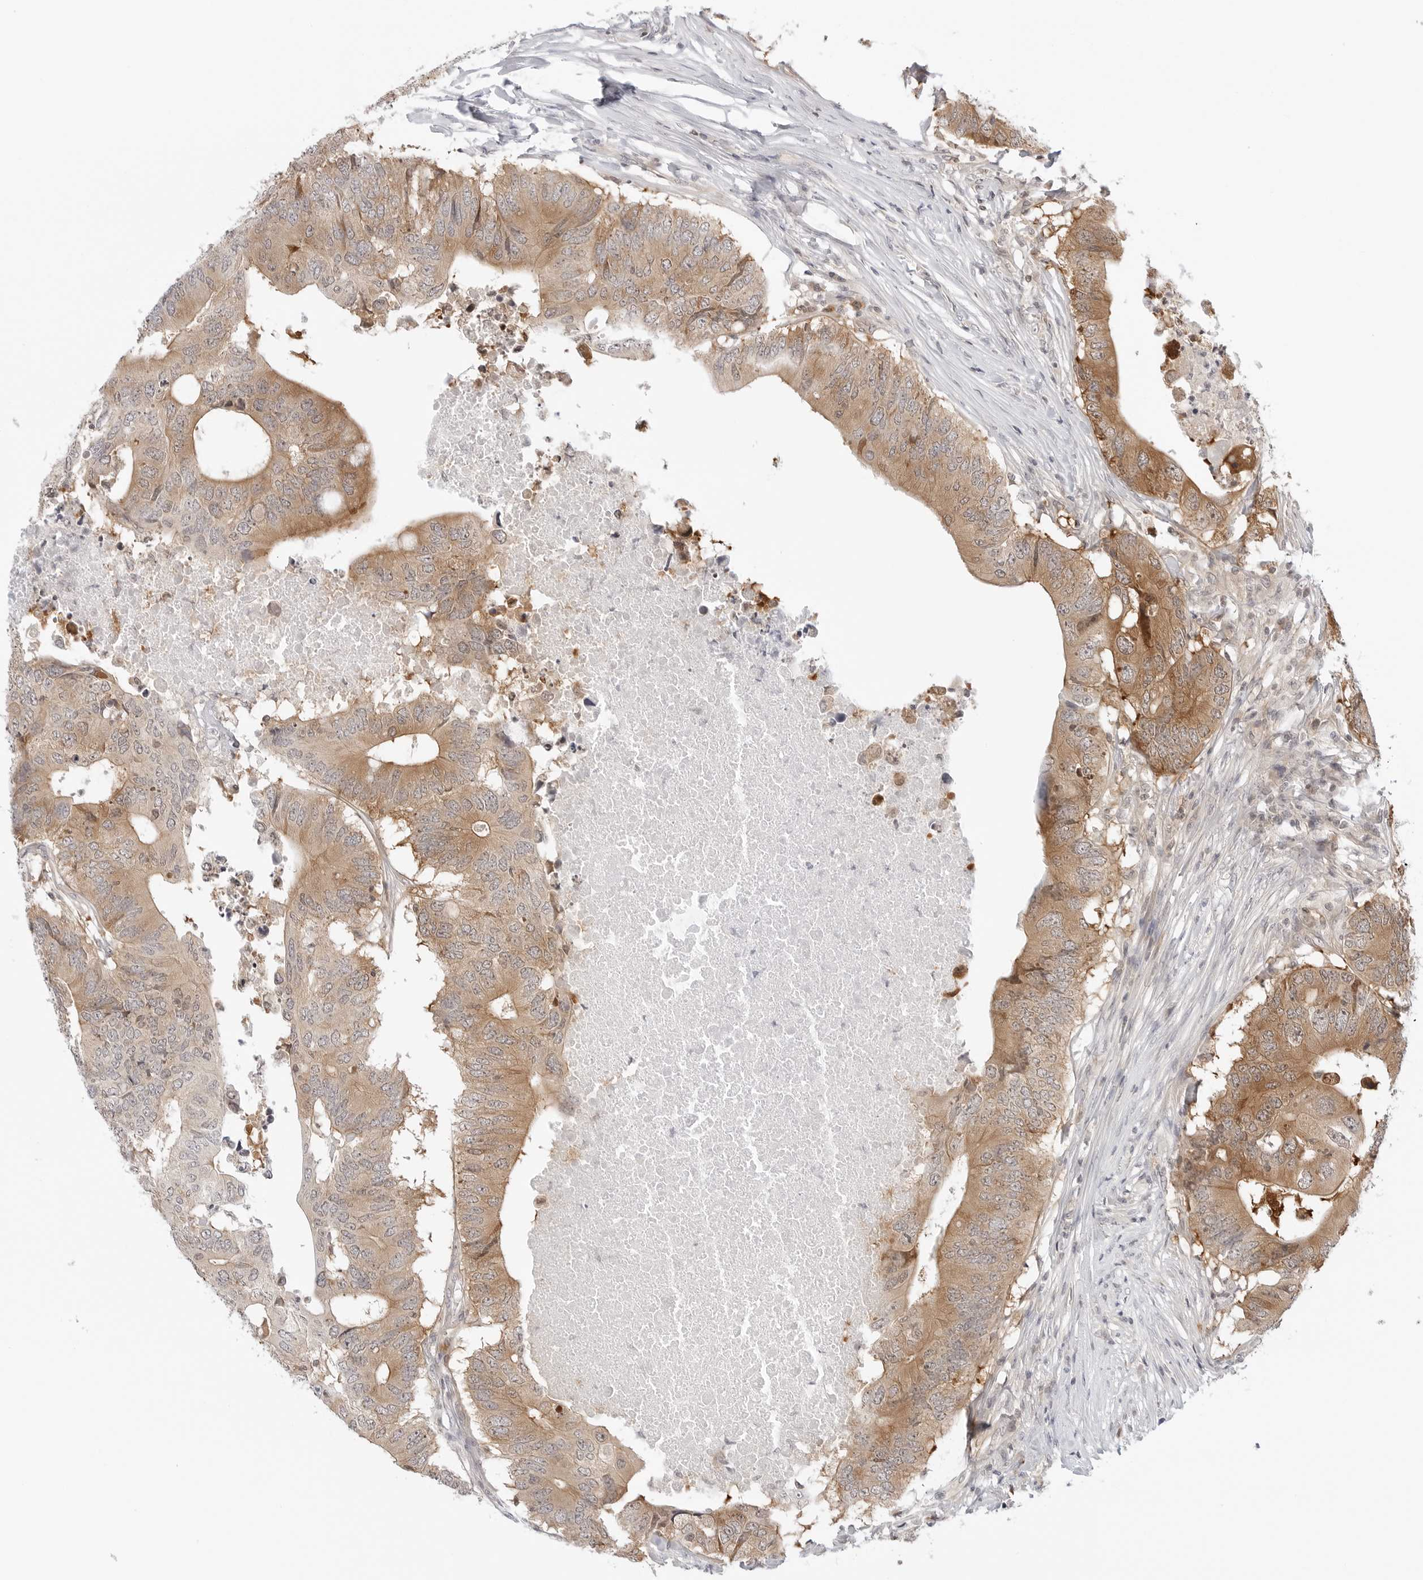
{"staining": {"intensity": "moderate", "quantity": ">75%", "location": "cytoplasmic/membranous"}, "tissue": "colorectal cancer", "cell_type": "Tumor cells", "image_type": "cancer", "snomed": [{"axis": "morphology", "description": "Adenocarcinoma, NOS"}, {"axis": "topography", "description": "Colon"}], "caption": "IHC of colorectal adenocarcinoma reveals medium levels of moderate cytoplasmic/membranous staining in about >75% of tumor cells. (brown staining indicates protein expression, while blue staining denotes nuclei).", "gene": "NUDC", "patient": {"sex": "male", "age": 71}}